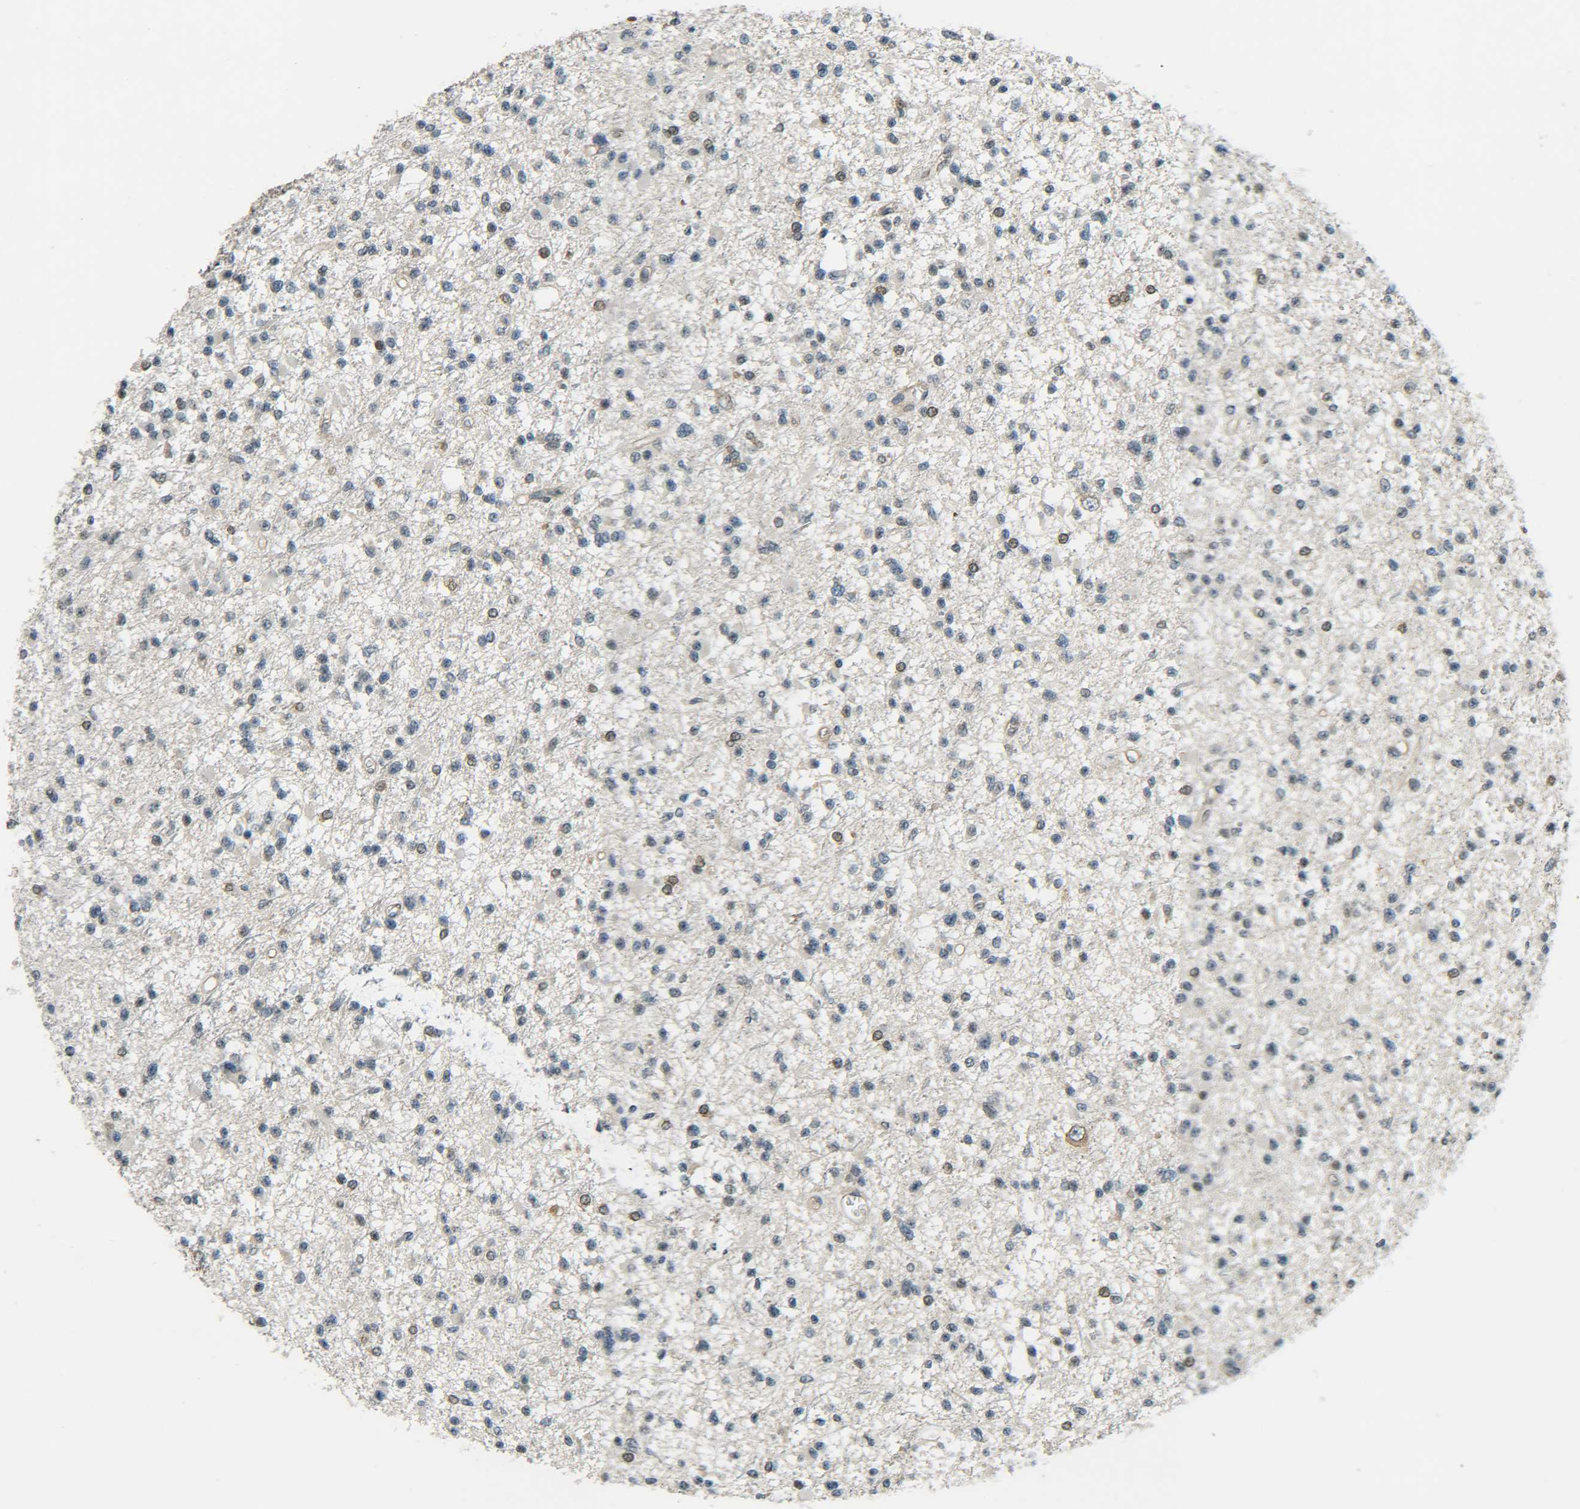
{"staining": {"intensity": "negative", "quantity": "none", "location": "none"}, "tissue": "glioma", "cell_type": "Tumor cells", "image_type": "cancer", "snomed": [{"axis": "morphology", "description": "Glioma, malignant, Low grade"}, {"axis": "topography", "description": "Brain"}], "caption": "Image shows no protein expression in tumor cells of glioma tissue.", "gene": "DAB2", "patient": {"sex": "female", "age": 22}}